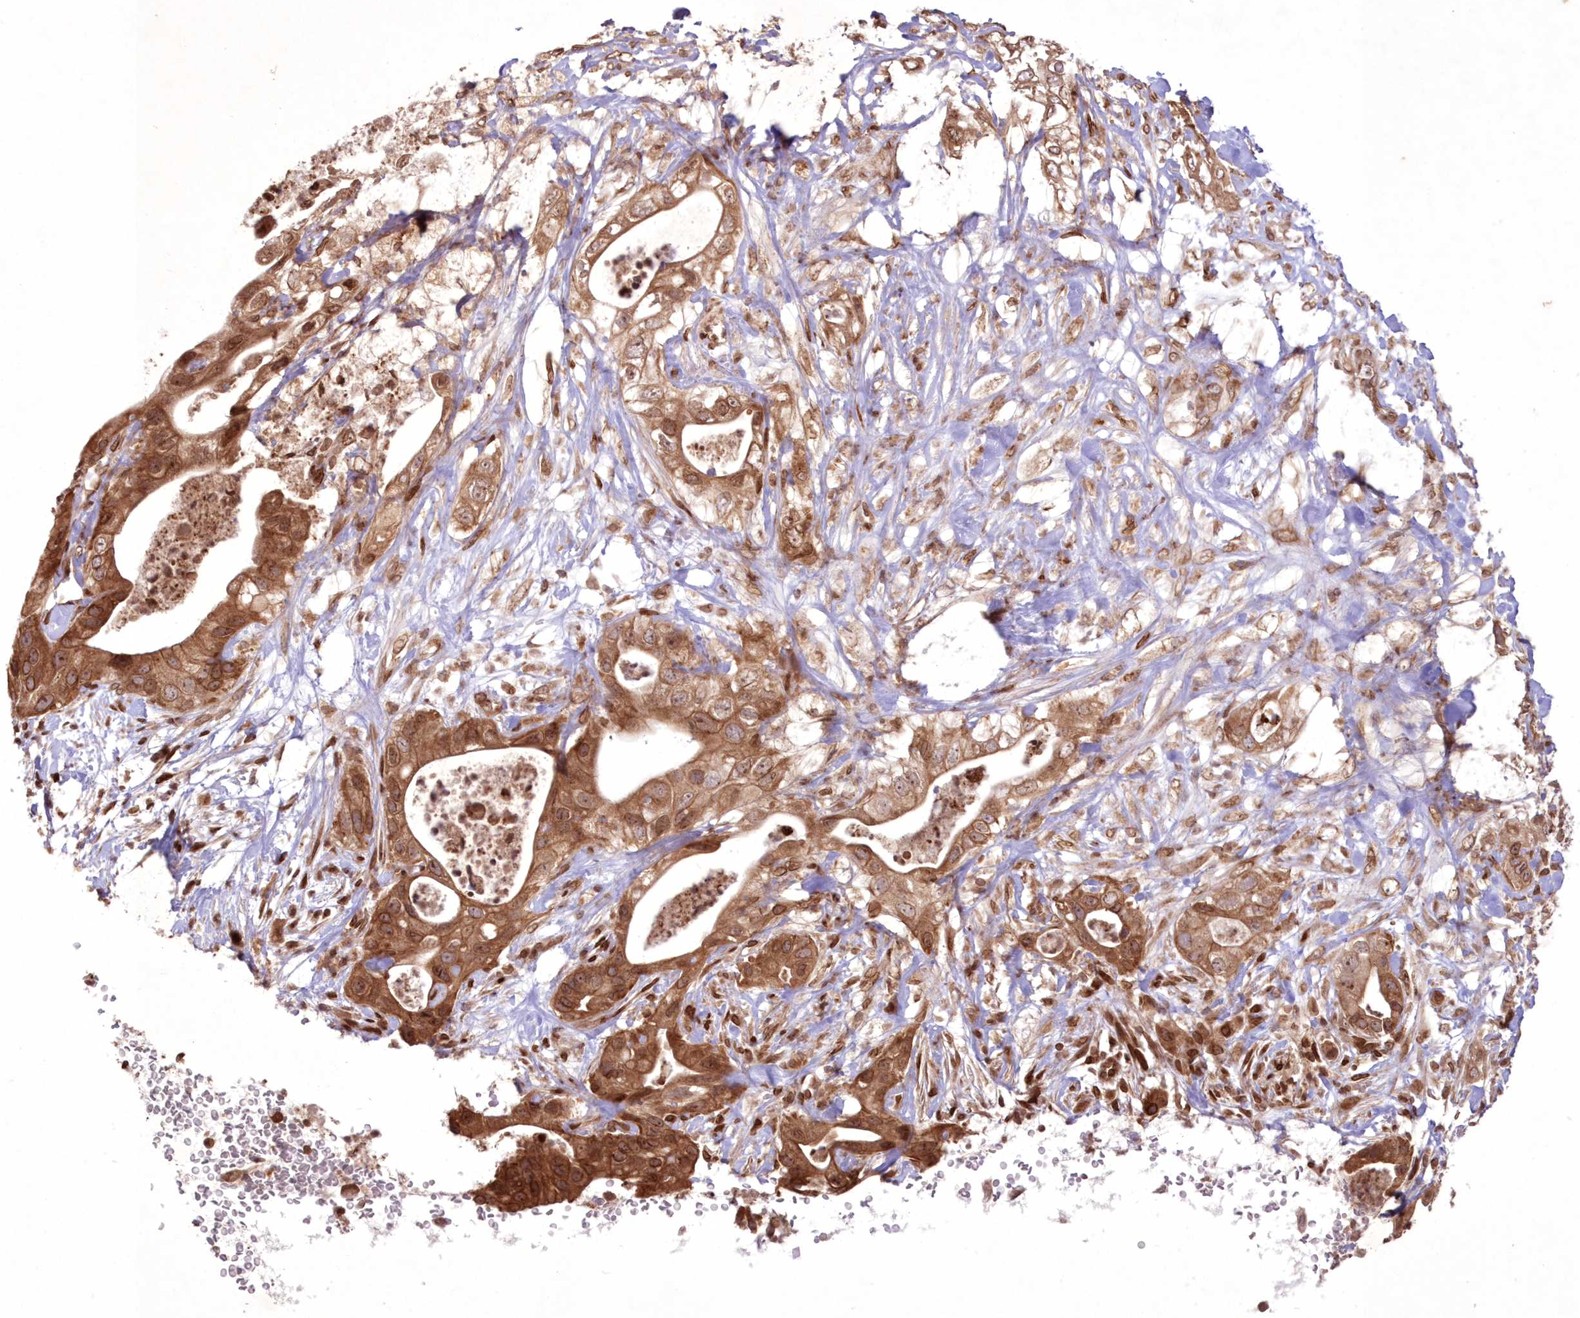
{"staining": {"intensity": "moderate", "quantity": ">75%", "location": "cytoplasmic/membranous"}, "tissue": "pancreatic cancer", "cell_type": "Tumor cells", "image_type": "cancer", "snomed": [{"axis": "morphology", "description": "Adenocarcinoma, NOS"}, {"axis": "topography", "description": "Pancreas"}], "caption": "Protein staining by immunohistochemistry (IHC) displays moderate cytoplasmic/membranous expression in approximately >75% of tumor cells in pancreatic cancer. Immunohistochemistry (ihc) stains the protein in brown and the nuclei are stained blue.", "gene": "DNAJC27", "patient": {"sex": "female", "age": 78}}